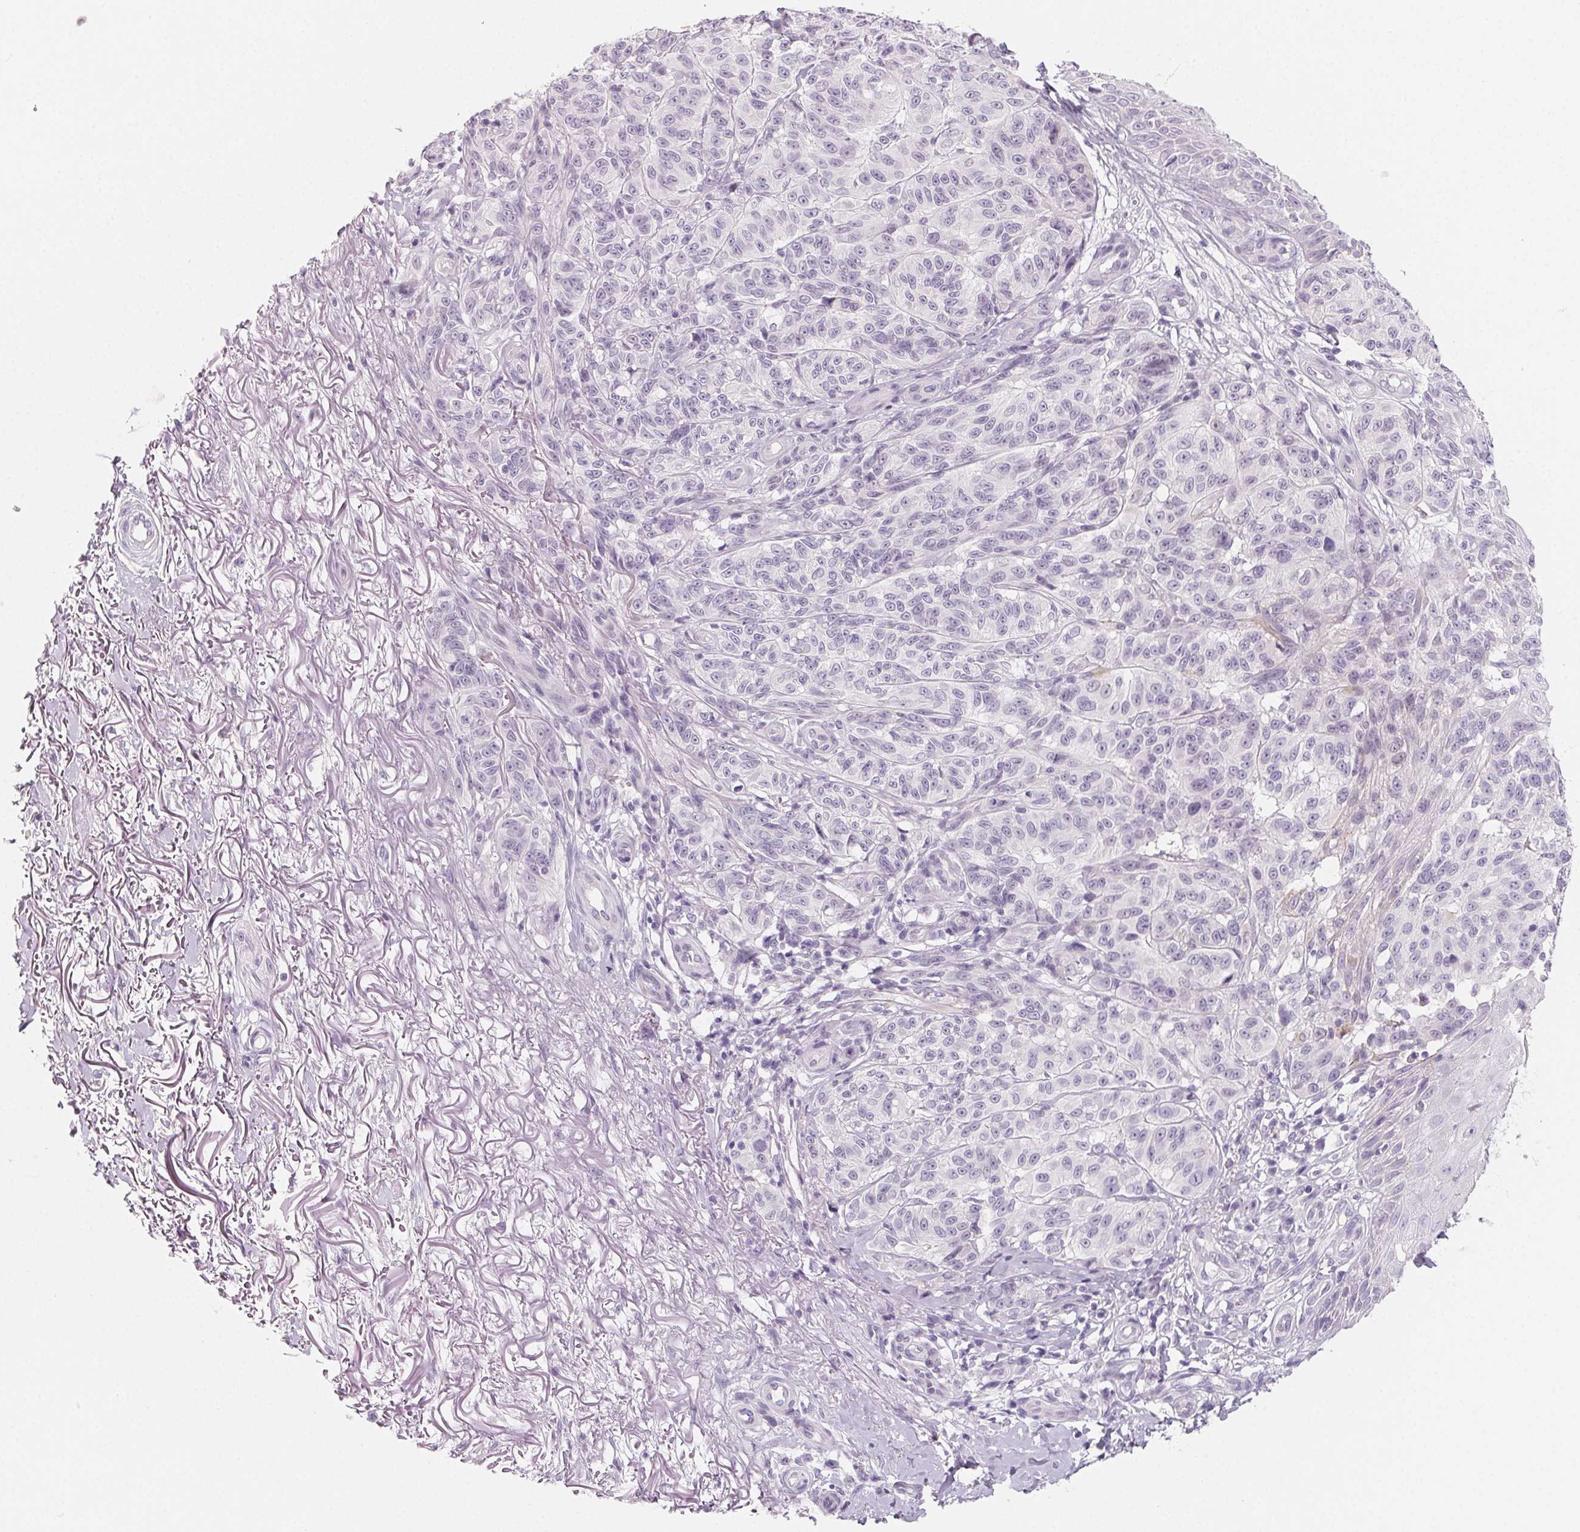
{"staining": {"intensity": "negative", "quantity": "none", "location": "none"}, "tissue": "melanoma", "cell_type": "Tumor cells", "image_type": "cancer", "snomed": [{"axis": "morphology", "description": "Malignant melanoma, NOS"}, {"axis": "topography", "description": "Skin"}], "caption": "The histopathology image reveals no staining of tumor cells in melanoma.", "gene": "SH3GL2", "patient": {"sex": "female", "age": 85}}